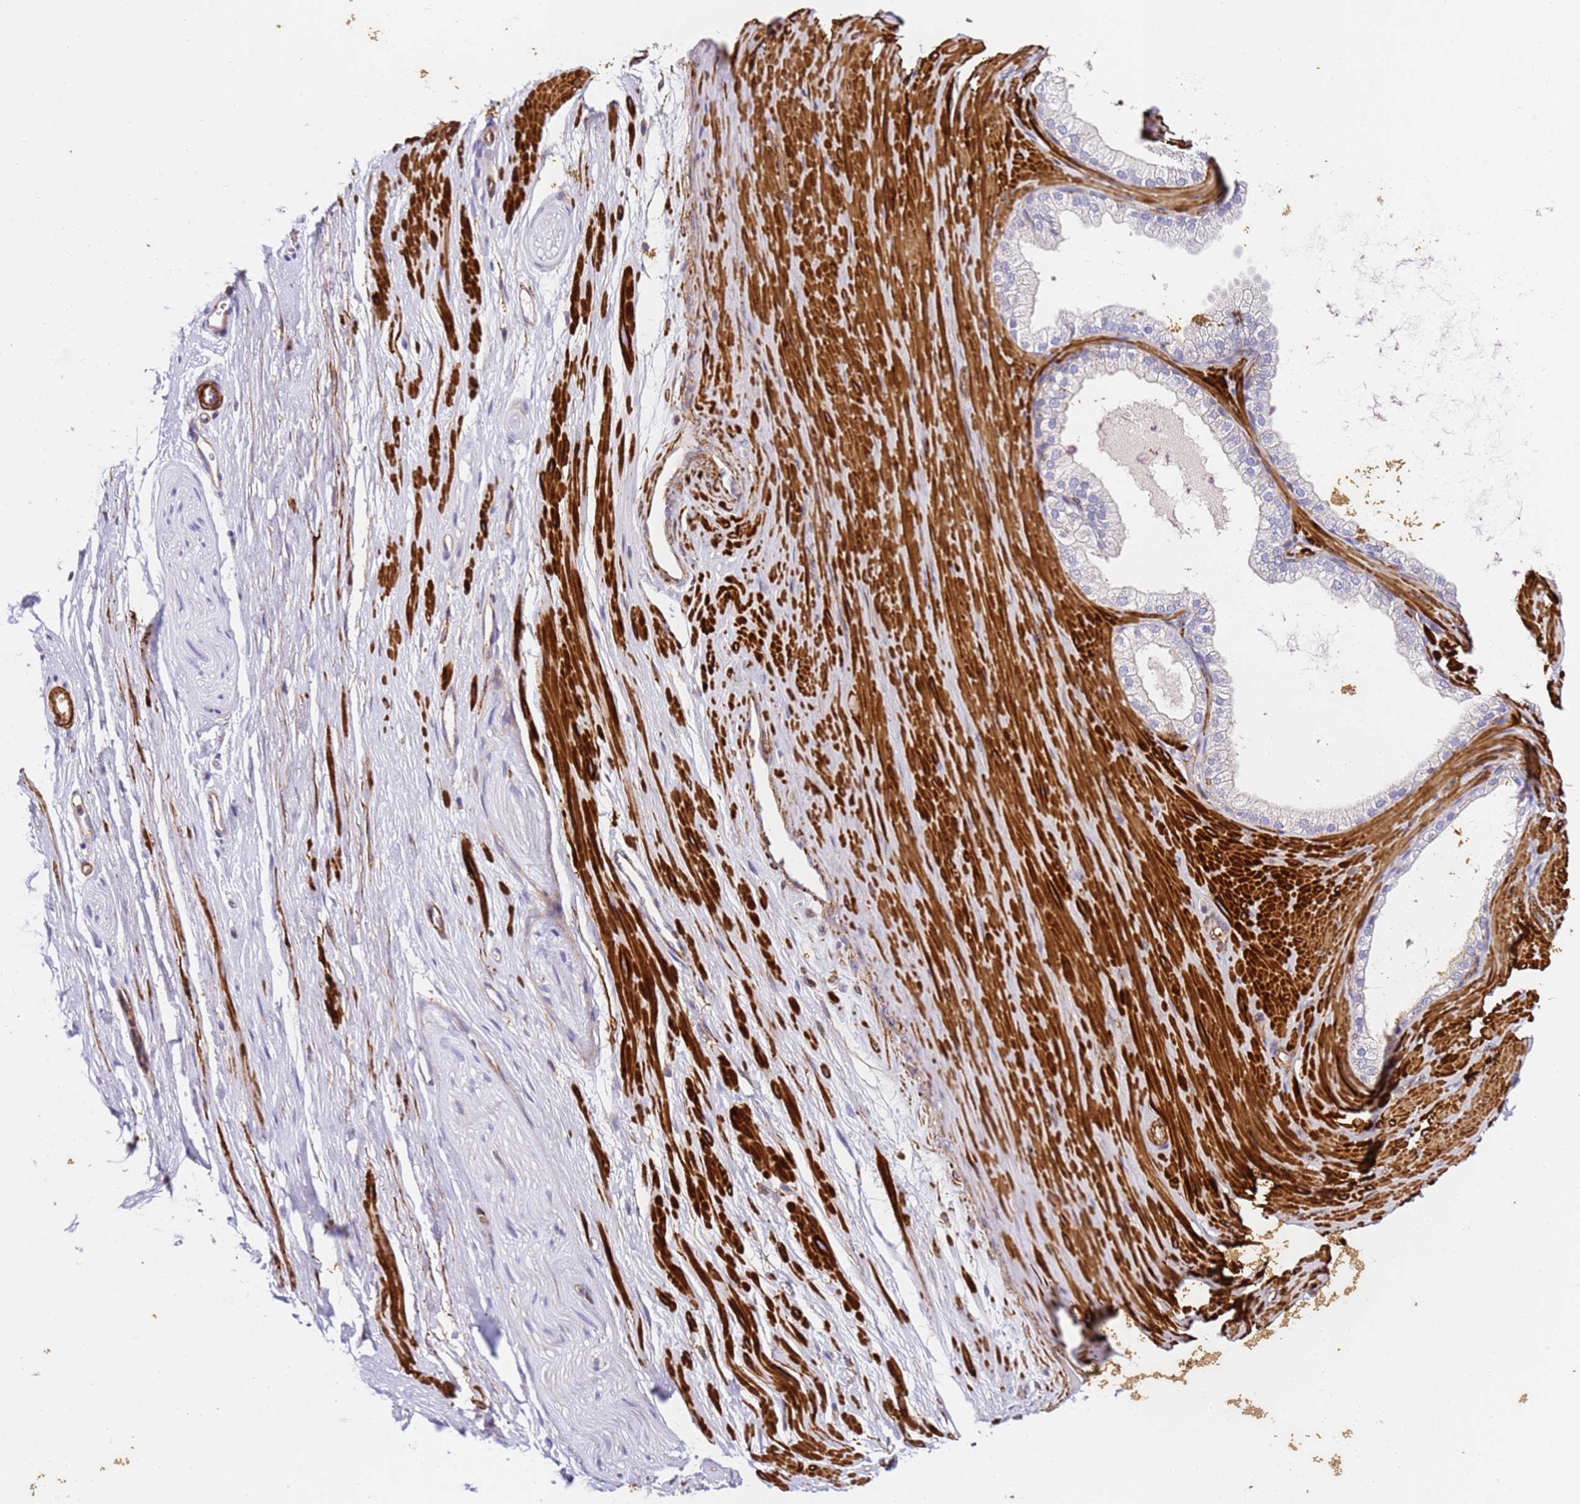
{"staining": {"intensity": "negative", "quantity": "none", "location": "none"}, "tissue": "adipose tissue", "cell_type": "Adipocytes", "image_type": "normal", "snomed": [{"axis": "morphology", "description": "Normal tissue, NOS"}, {"axis": "morphology", "description": "Adenocarcinoma, Low grade"}, {"axis": "topography", "description": "Prostate"}, {"axis": "topography", "description": "Peripheral nerve tissue"}], "caption": "Protein analysis of normal adipose tissue exhibits no significant staining in adipocytes.", "gene": "ZNF671", "patient": {"sex": "male", "age": 63}}